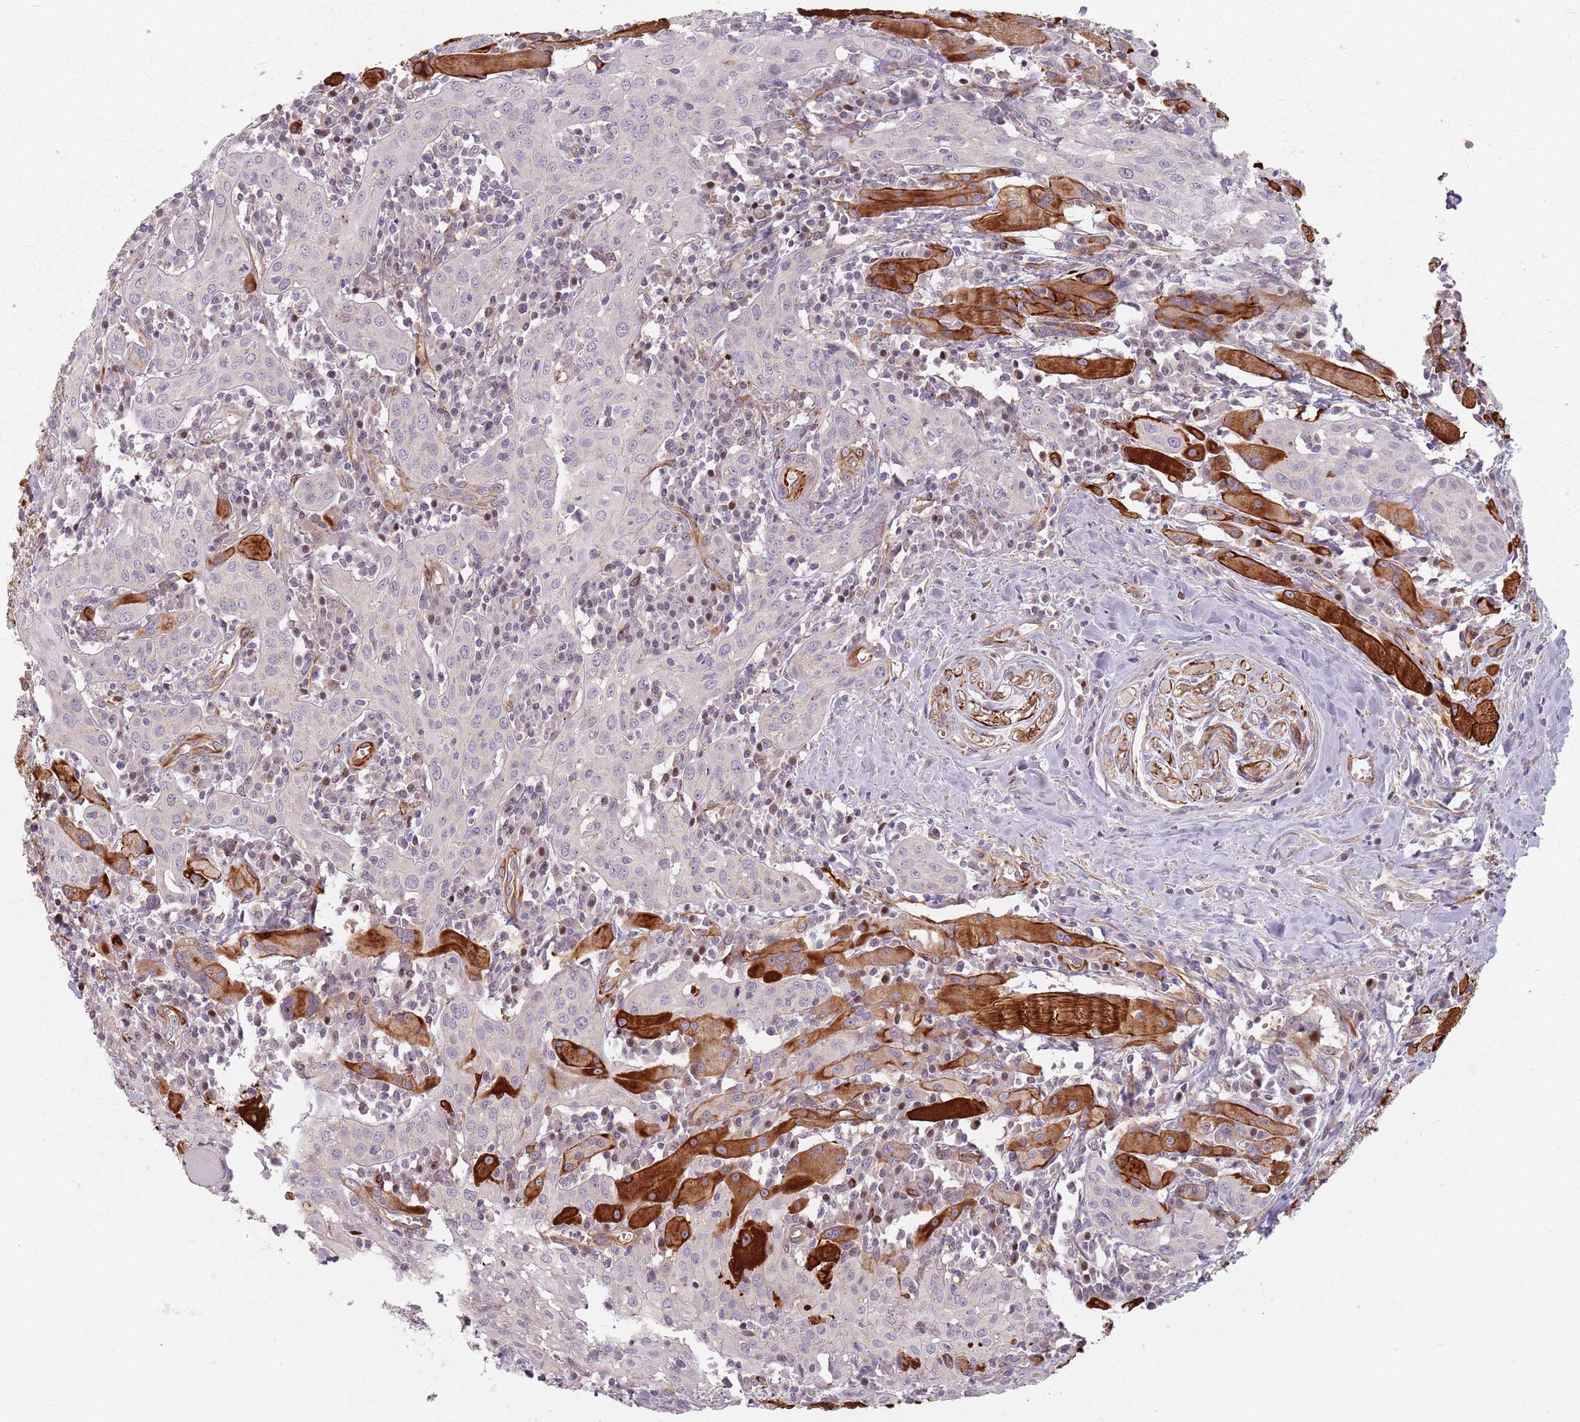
{"staining": {"intensity": "negative", "quantity": "none", "location": "none"}, "tissue": "head and neck cancer", "cell_type": "Tumor cells", "image_type": "cancer", "snomed": [{"axis": "morphology", "description": "Squamous cell carcinoma, NOS"}, {"axis": "topography", "description": "Oral tissue"}, {"axis": "topography", "description": "Head-Neck"}], "caption": "Immunohistochemistry (IHC) micrograph of neoplastic tissue: human head and neck cancer stained with DAB (3,3'-diaminobenzidine) displays no significant protein positivity in tumor cells.", "gene": "GAS2L3", "patient": {"sex": "female", "age": 70}}